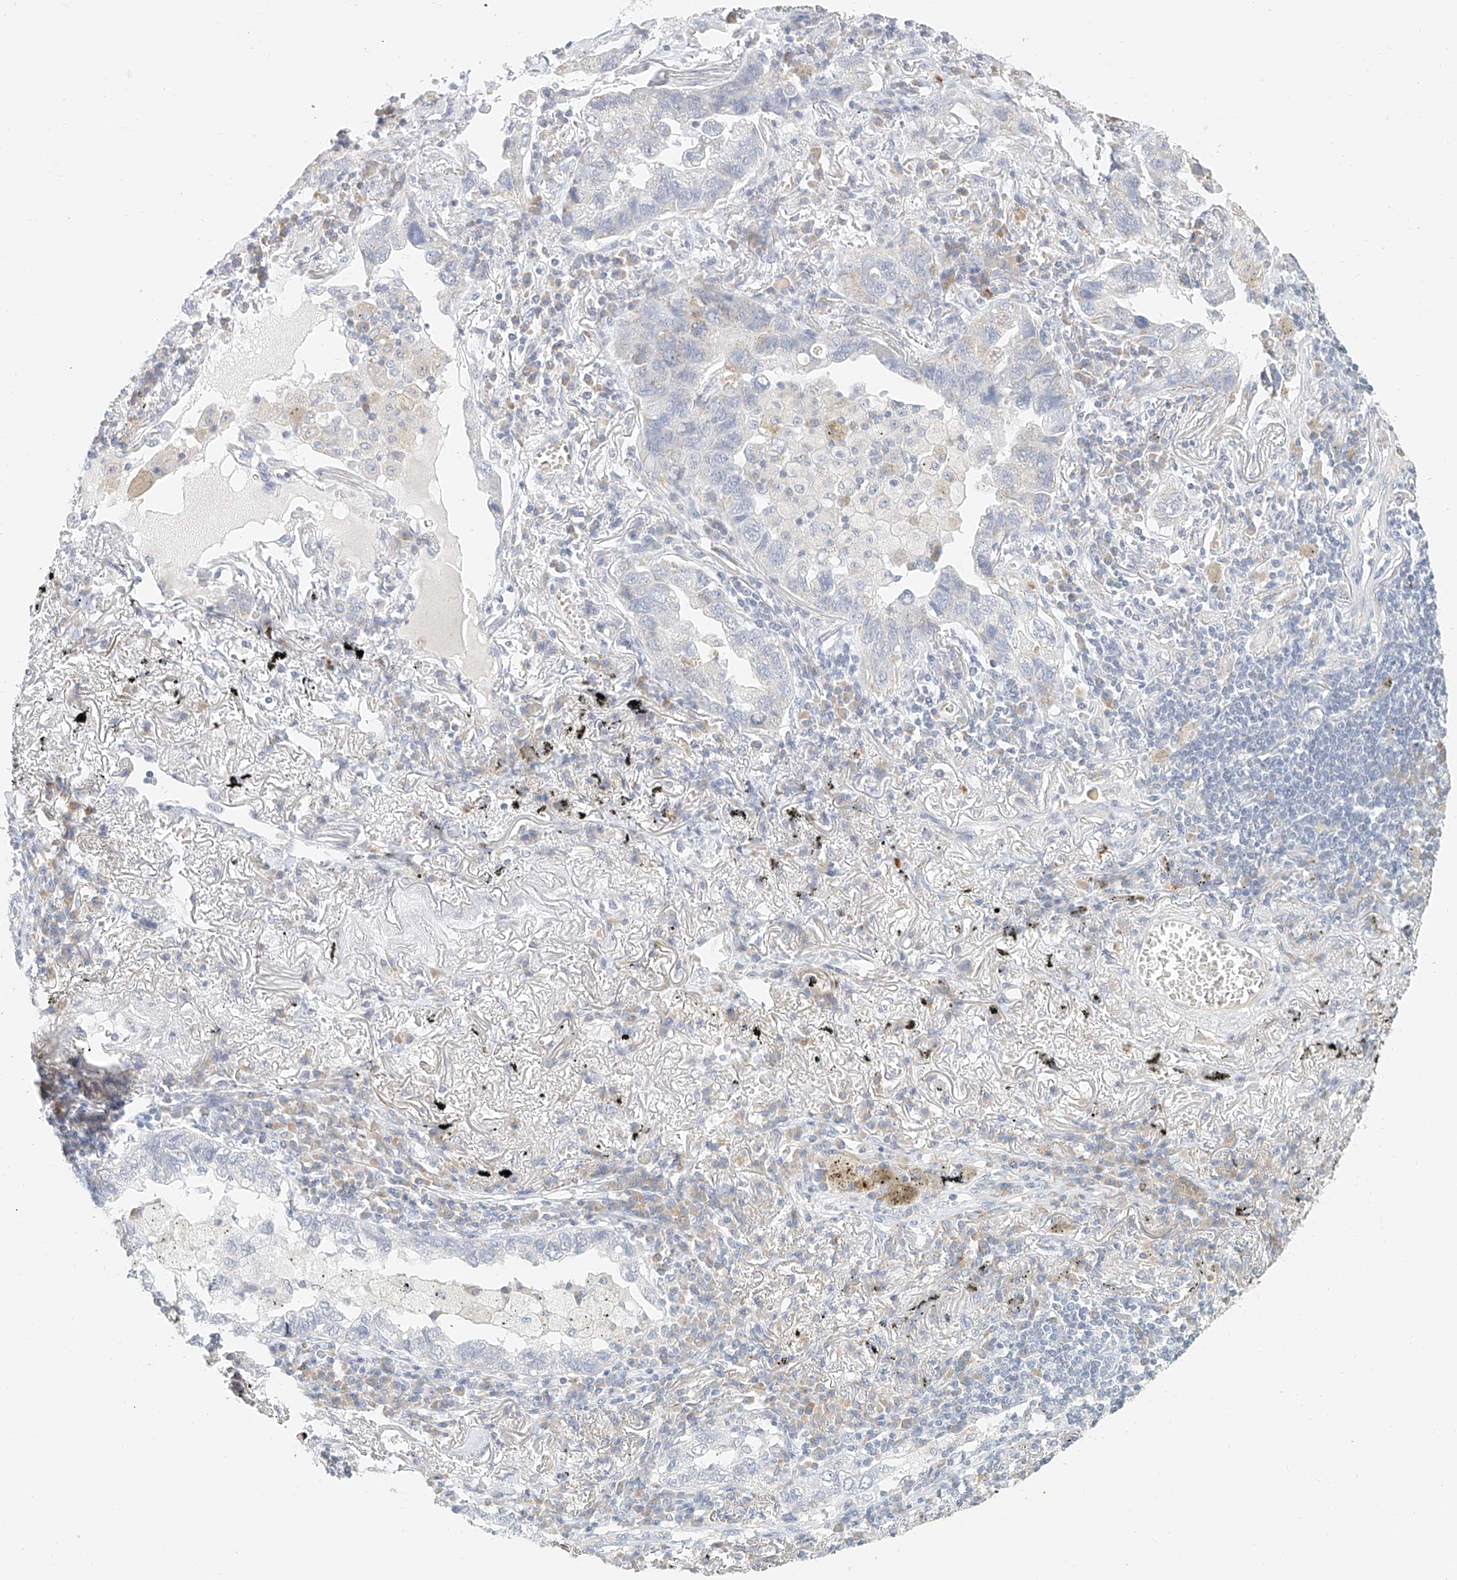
{"staining": {"intensity": "negative", "quantity": "none", "location": "none"}, "tissue": "lung cancer", "cell_type": "Tumor cells", "image_type": "cancer", "snomed": [{"axis": "morphology", "description": "Adenocarcinoma, NOS"}, {"axis": "topography", "description": "Lung"}], "caption": "Image shows no significant protein expression in tumor cells of lung cancer.", "gene": "CXorf58", "patient": {"sex": "male", "age": 65}}